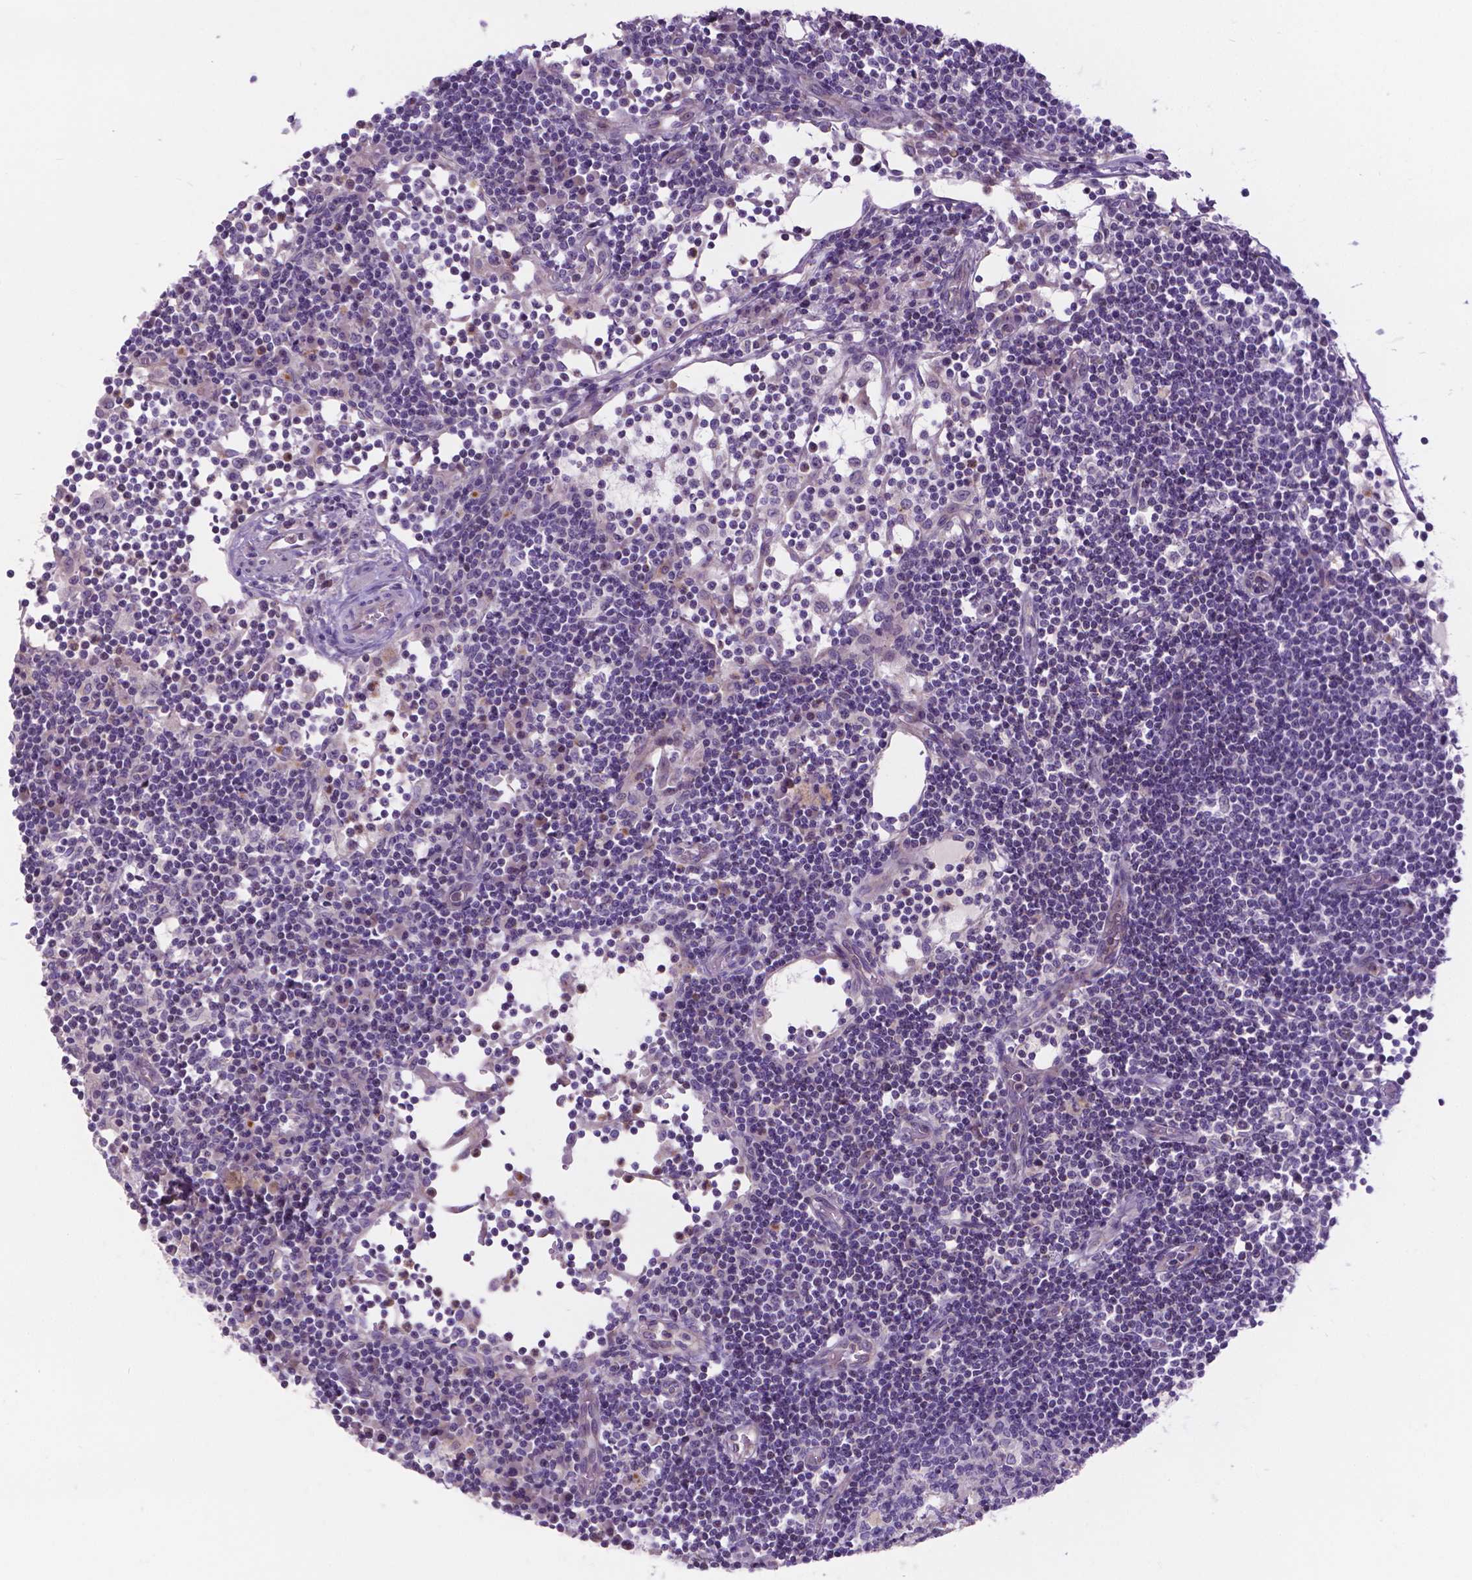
{"staining": {"intensity": "negative", "quantity": "none", "location": "none"}, "tissue": "lymph node", "cell_type": "Germinal center cells", "image_type": "normal", "snomed": [{"axis": "morphology", "description": "Normal tissue, NOS"}, {"axis": "topography", "description": "Lymph node"}], "caption": "The image shows no significant positivity in germinal center cells of lymph node. (DAB (3,3'-diaminobenzidine) immunohistochemistry with hematoxylin counter stain).", "gene": "TM4SF18", "patient": {"sex": "female", "age": 72}}